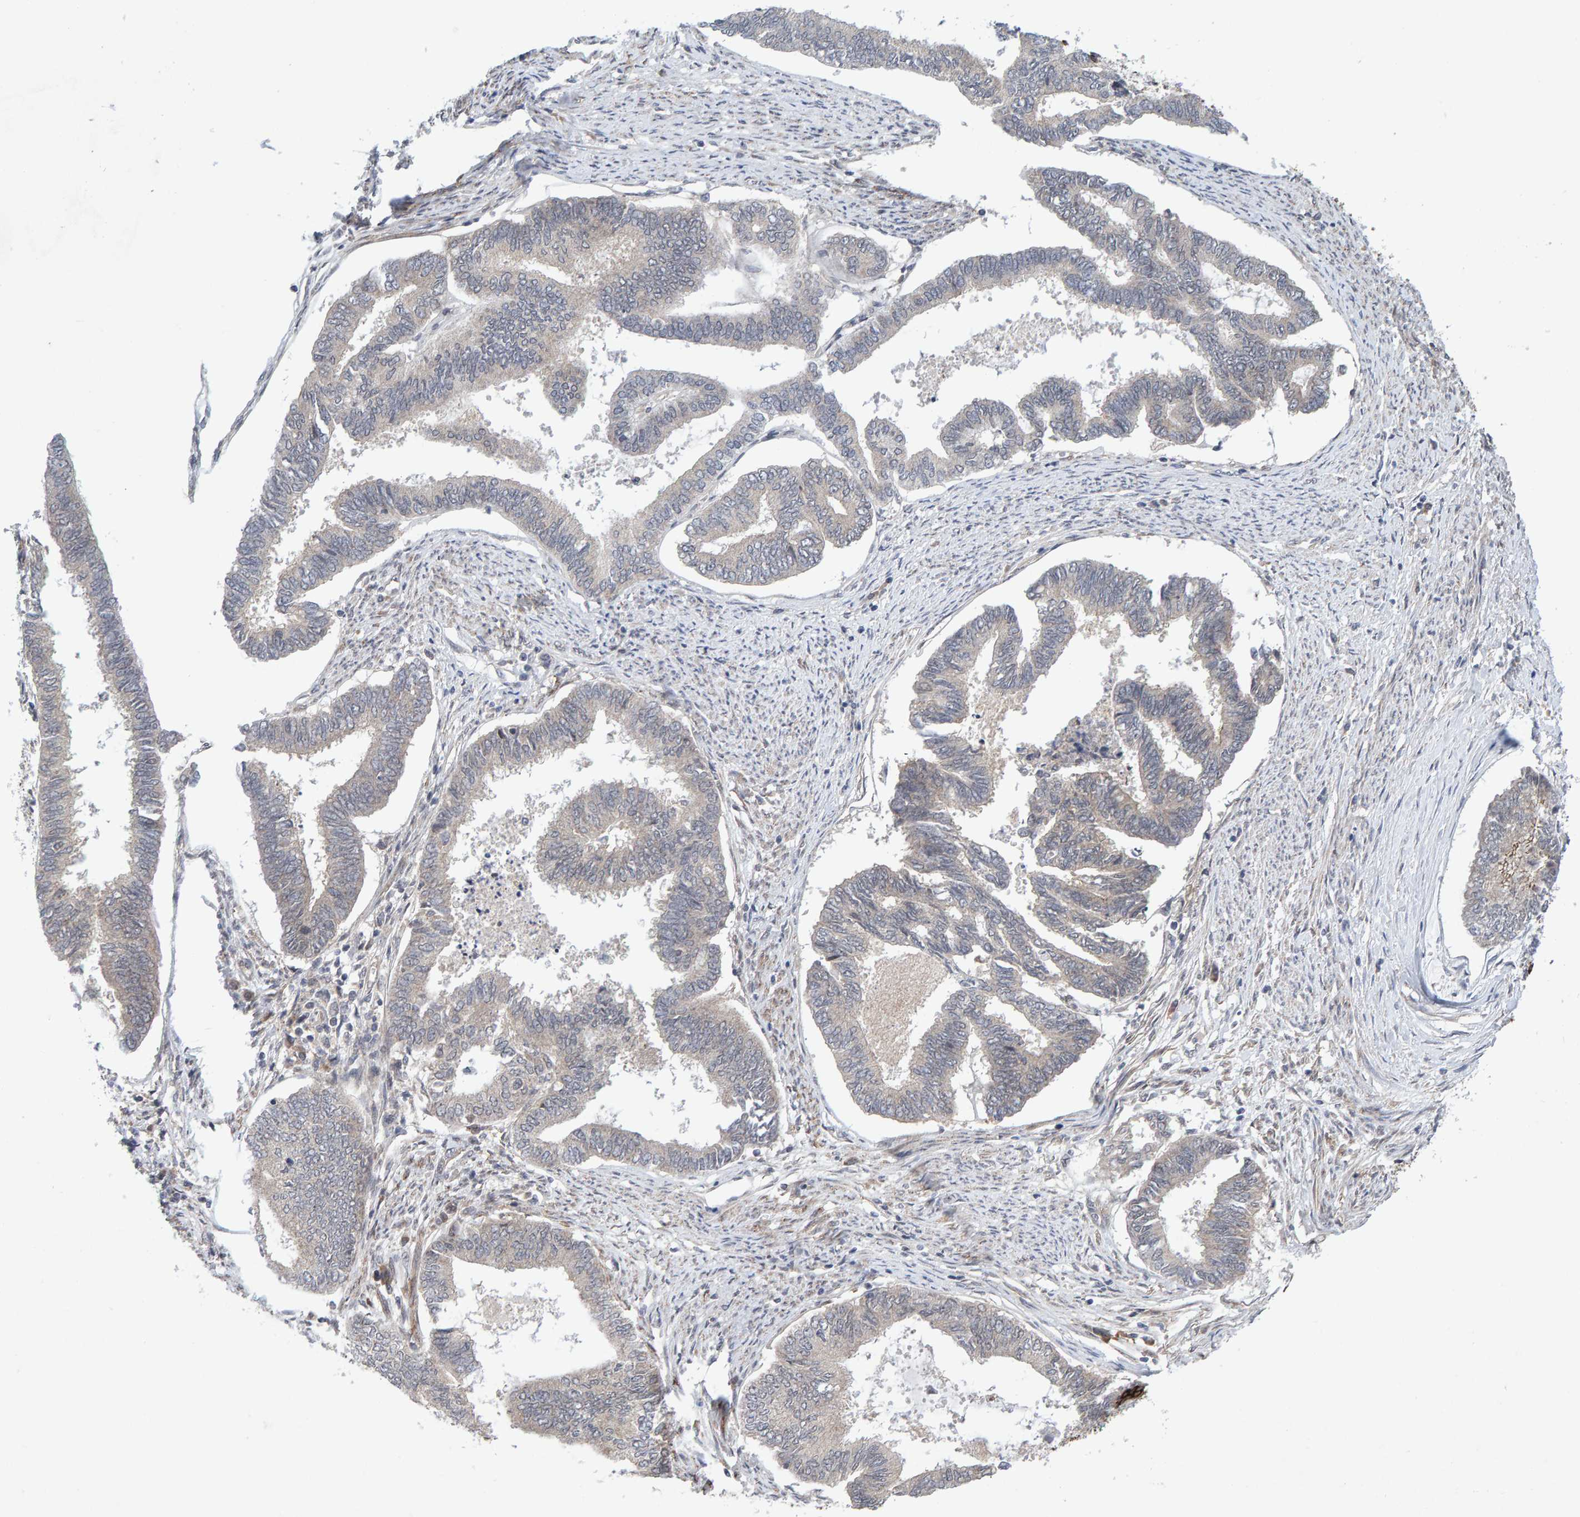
{"staining": {"intensity": "negative", "quantity": "none", "location": "none"}, "tissue": "endometrial cancer", "cell_type": "Tumor cells", "image_type": "cancer", "snomed": [{"axis": "morphology", "description": "Adenocarcinoma, NOS"}, {"axis": "topography", "description": "Endometrium"}], "caption": "Tumor cells show no significant protein positivity in endometrial adenocarcinoma.", "gene": "CDH2", "patient": {"sex": "female", "age": 86}}